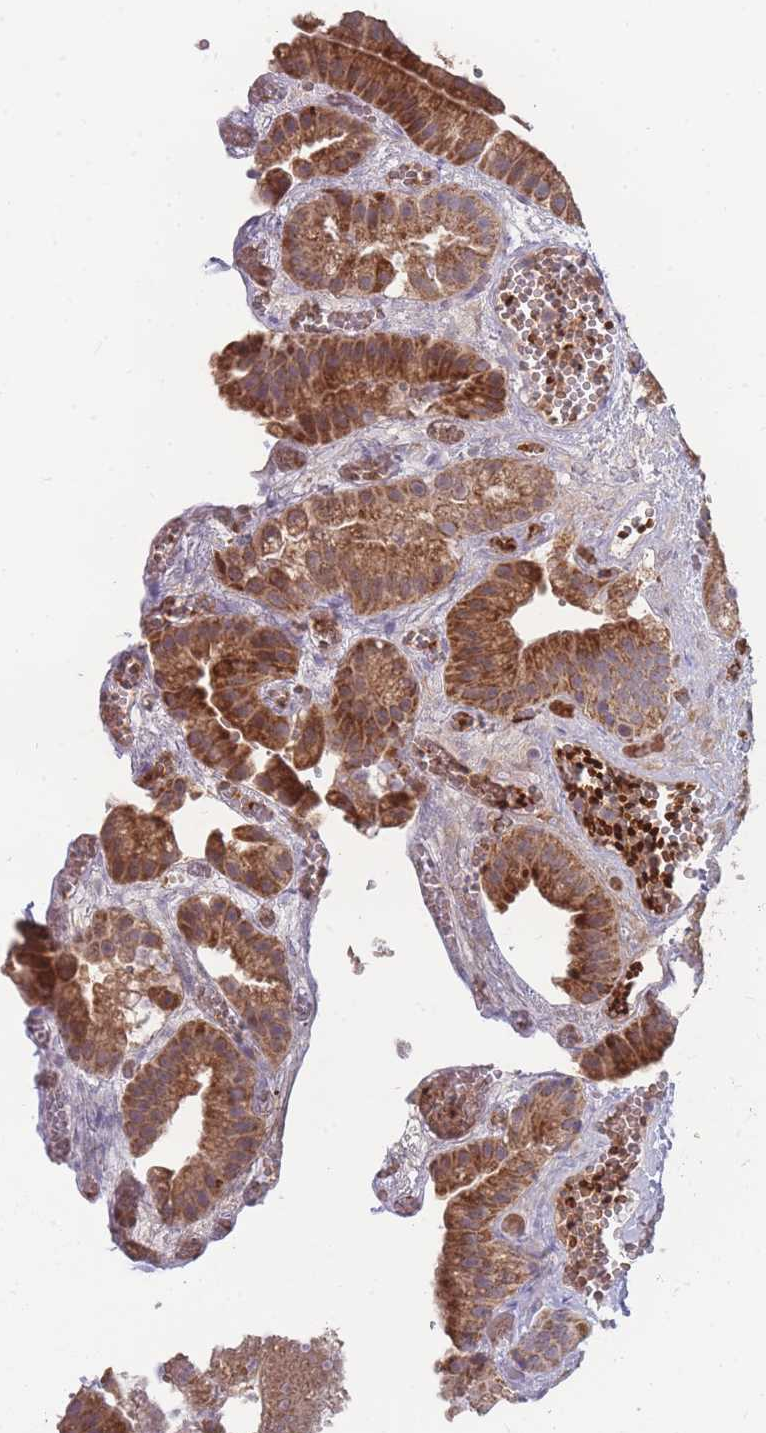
{"staining": {"intensity": "strong", "quantity": ">75%", "location": "cytoplasmic/membranous"}, "tissue": "gallbladder", "cell_type": "Glandular cells", "image_type": "normal", "snomed": [{"axis": "morphology", "description": "Normal tissue, NOS"}, {"axis": "topography", "description": "Gallbladder"}], "caption": "Protein positivity by IHC demonstrates strong cytoplasmic/membranous positivity in approximately >75% of glandular cells in benign gallbladder.", "gene": "SLC35B4", "patient": {"sex": "female", "age": 64}}